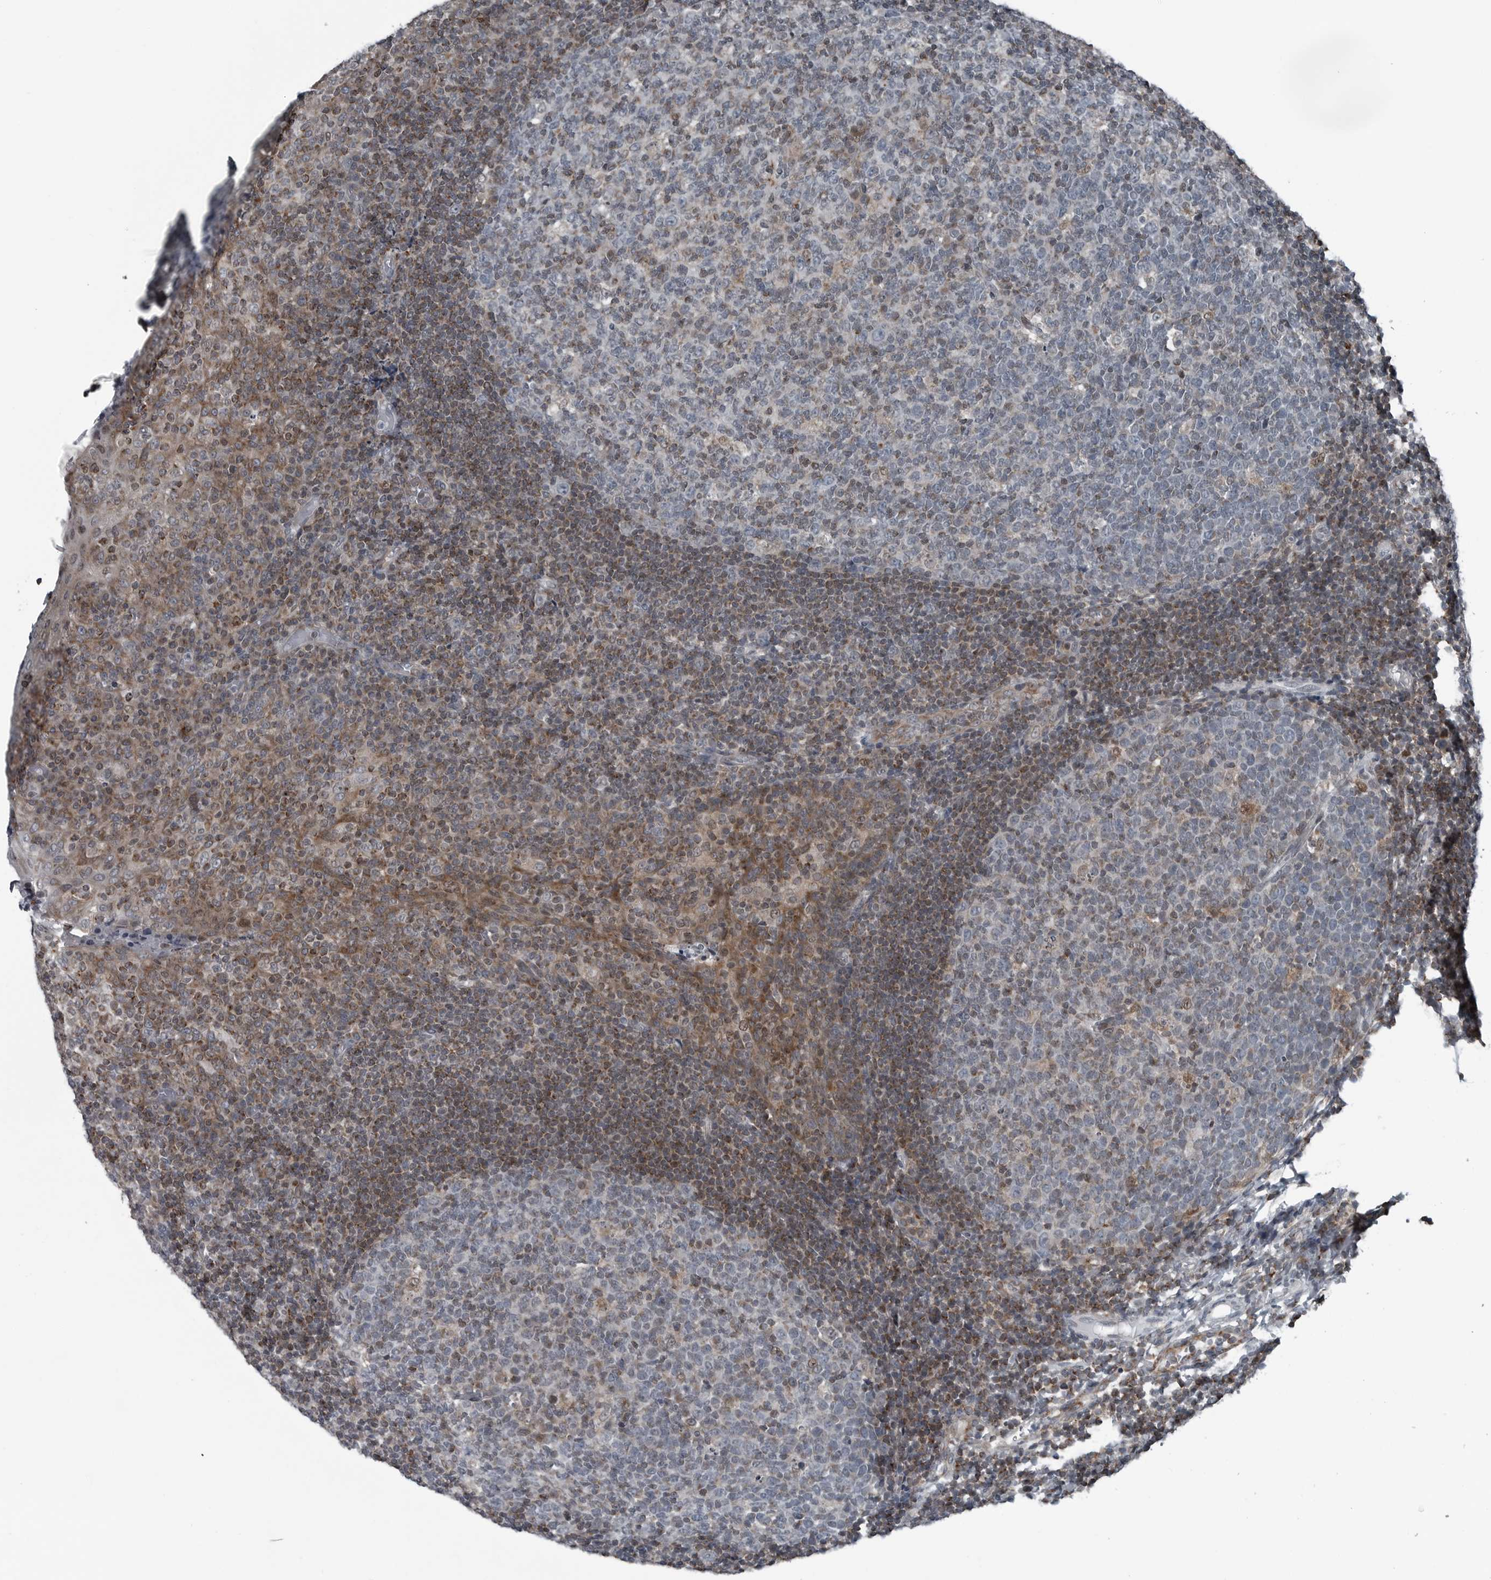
{"staining": {"intensity": "weak", "quantity": "<25%", "location": "cytoplasmic/membranous"}, "tissue": "tonsil", "cell_type": "Germinal center cells", "image_type": "normal", "snomed": [{"axis": "morphology", "description": "Normal tissue, NOS"}, {"axis": "topography", "description": "Tonsil"}], "caption": "This is an immunohistochemistry (IHC) image of benign human tonsil. There is no staining in germinal center cells.", "gene": "GAK", "patient": {"sex": "female", "age": 19}}